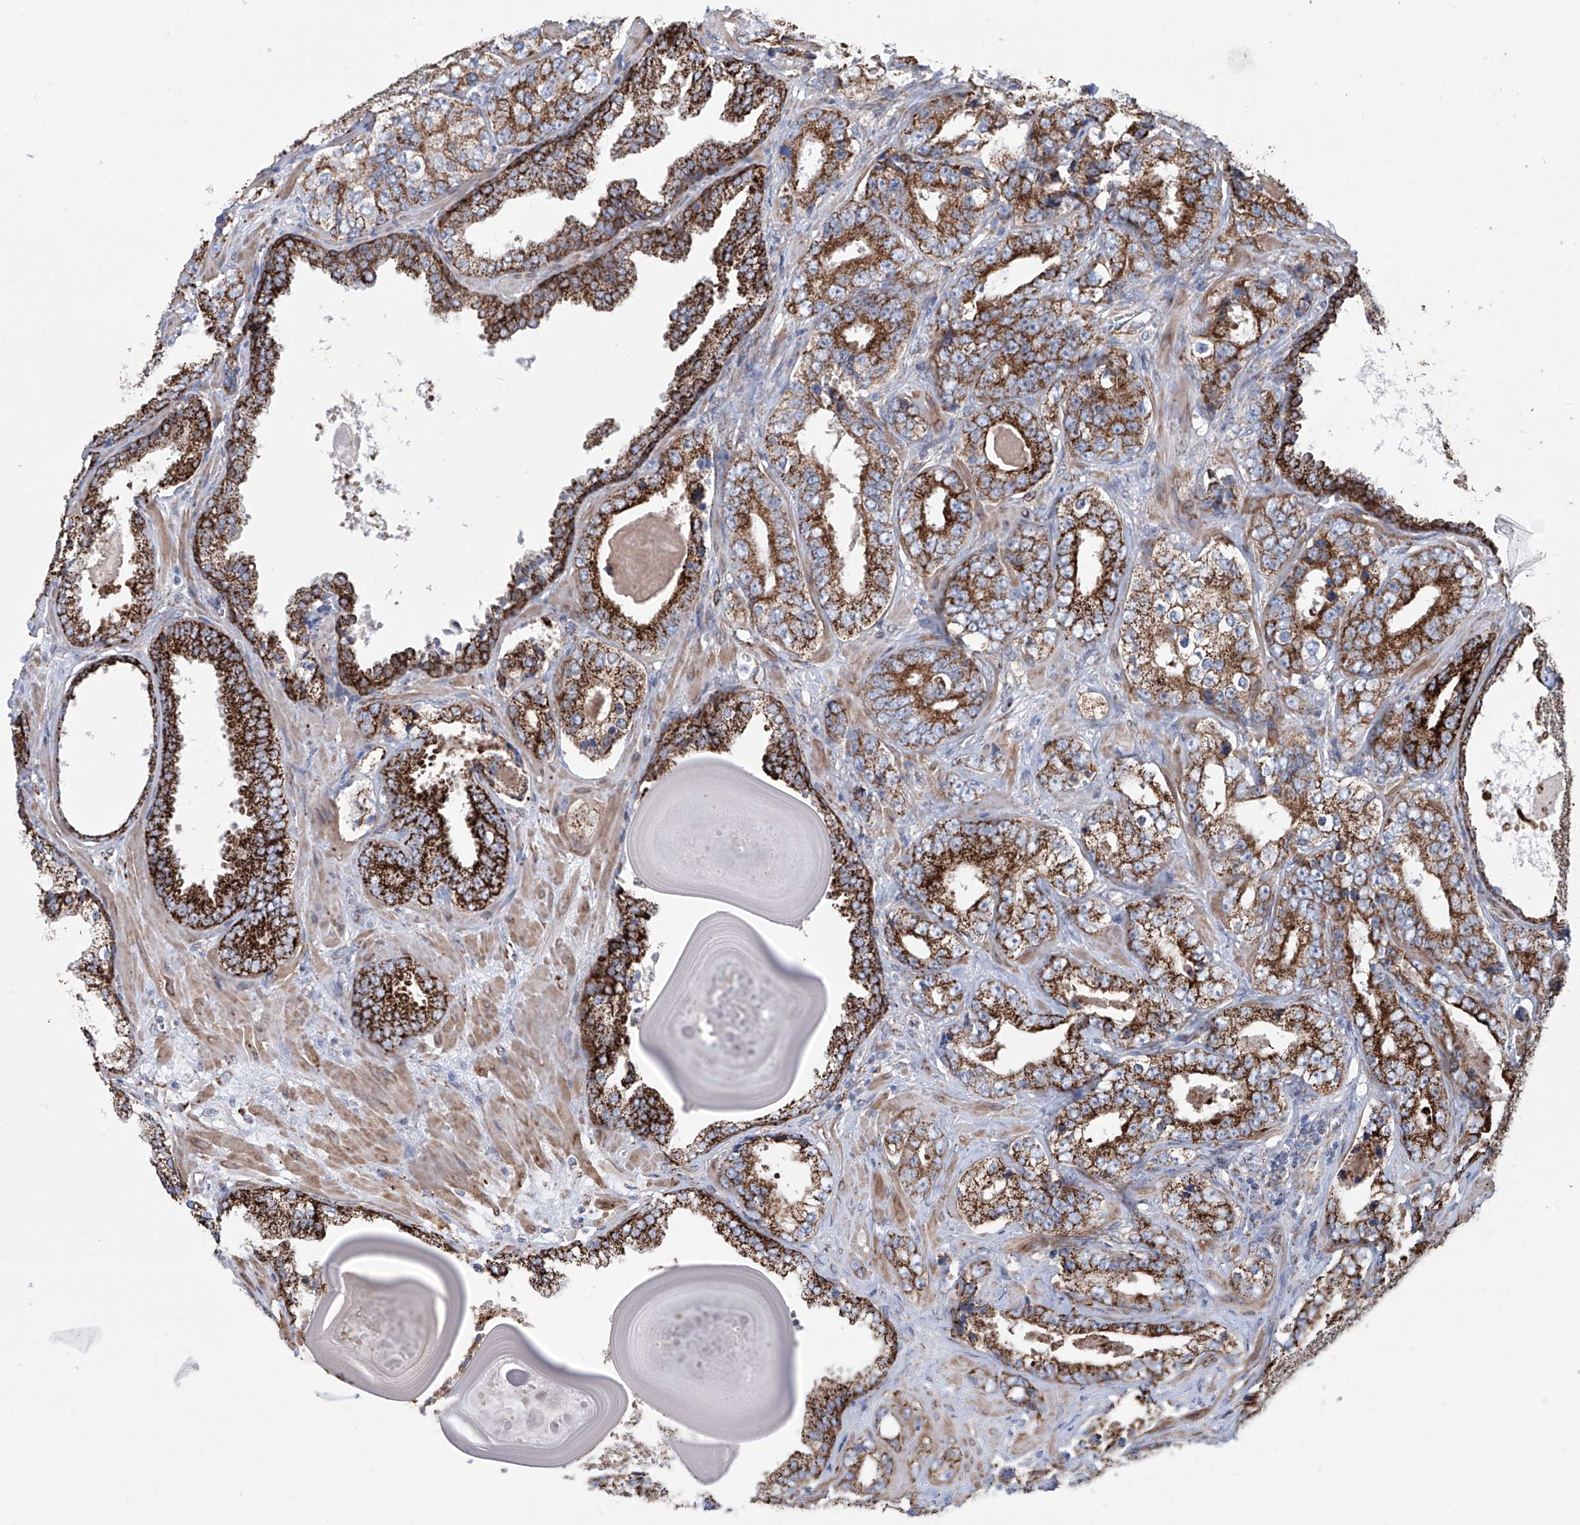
{"staining": {"intensity": "strong", "quantity": ">75%", "location": "cytoplasmic/membranous"}, "tissue": "prostate cancer", "cell_type": "Tumor cells", "image_type": "cancer", "snomed": [{"axis": "morphology", "description": "Adenocarcinoma, High grade"}, {"axis": "topography", "description": "Prostate"}], "caption": "IHC micrograph of human prostate adenocarcinoma (high-grade) stained for a protein (brown), which displays high levels of strong cytoplasmic/membranous expression in about >75% of tumor cells.", "gene": "ALDH6A1", "patient": {"sex": "male", "age": 62}}